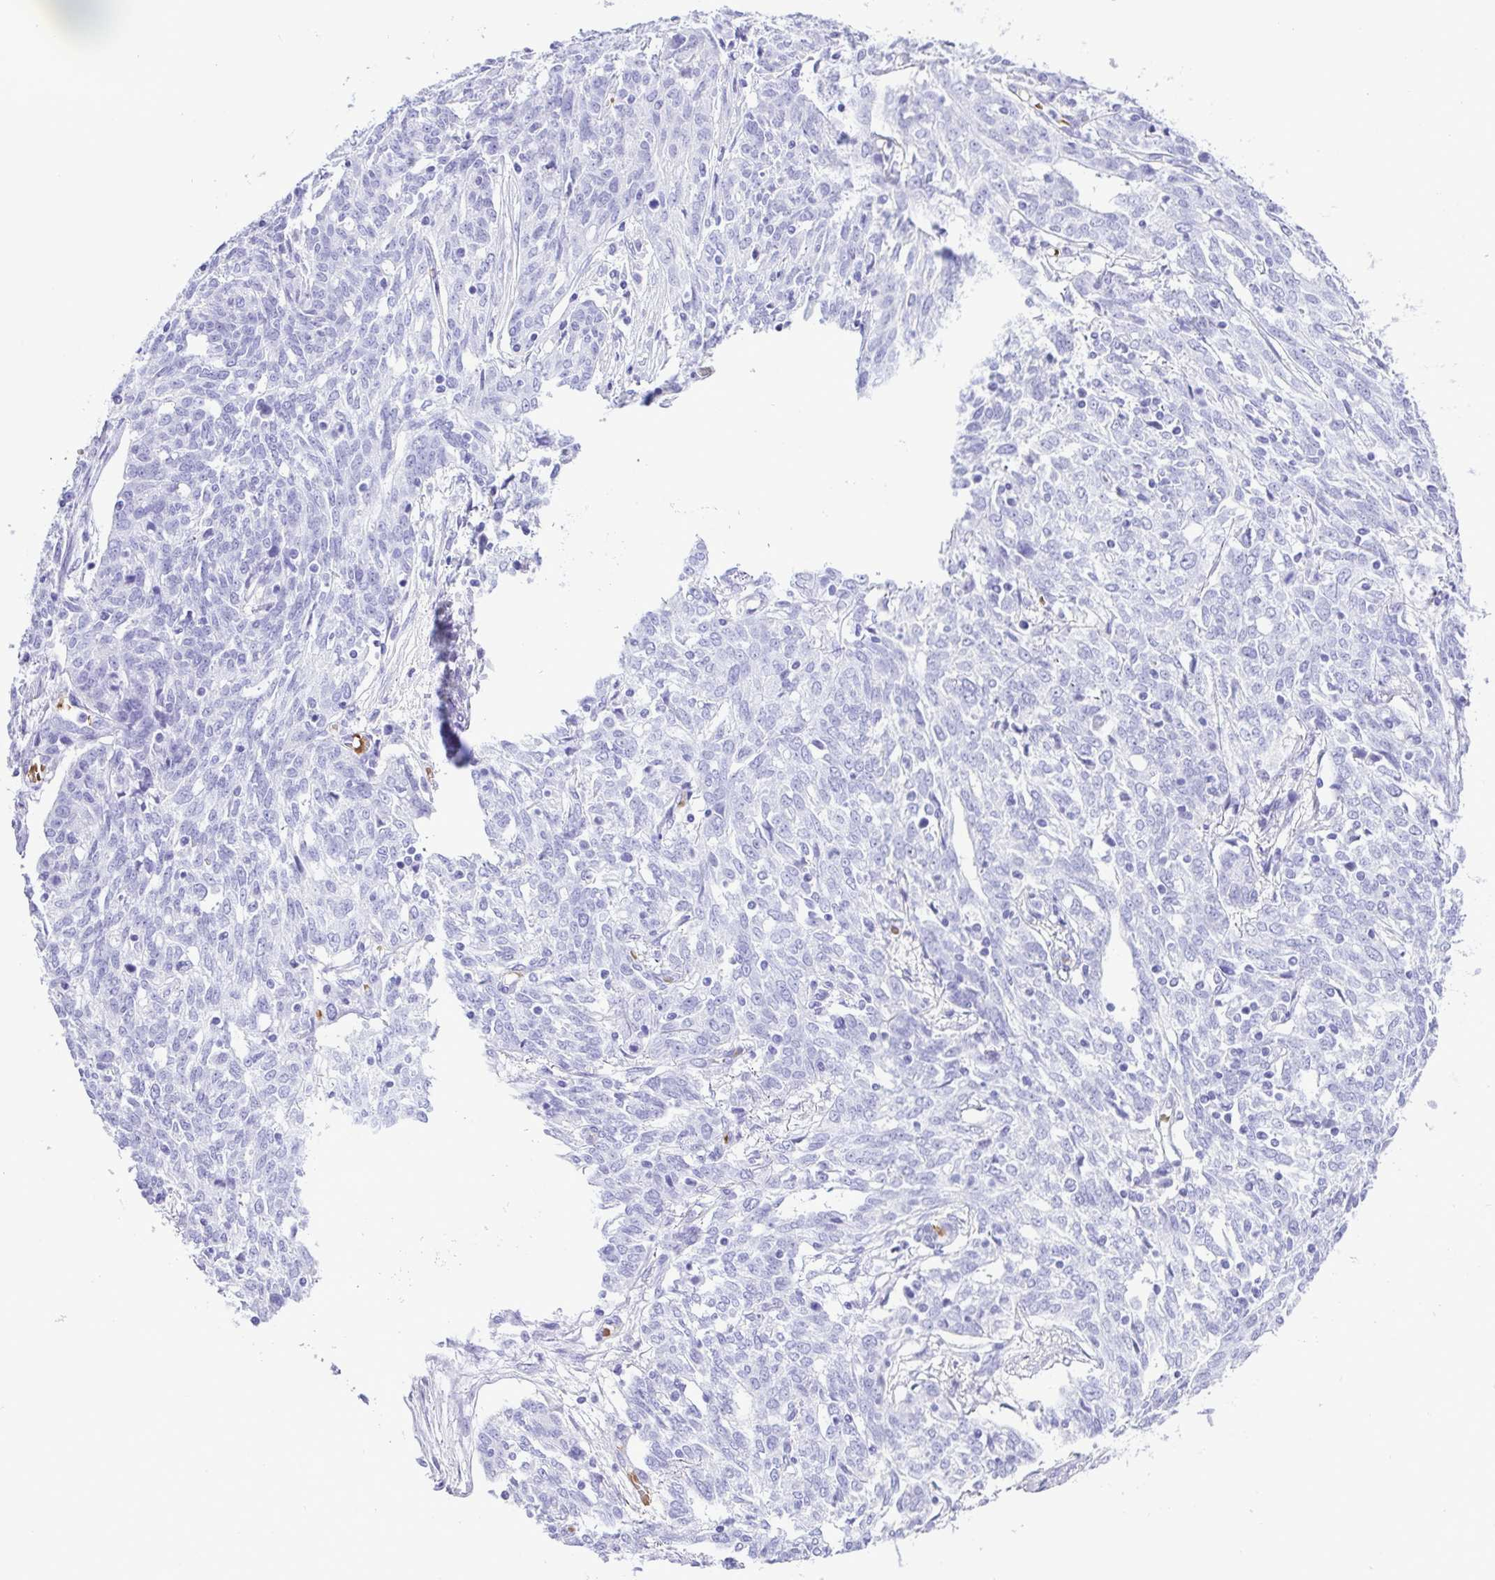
{"staining": {"intensity": "negative", "quantity": "none", "location": "none"}, "tissue": "ovarian cancer", "cell_type": "Tumor cells", "image_type": "cancer", "snomed": [{"axis": "morphology", "description": "Cystadenocarcinoma, serous, NOS"}, {"axis": "topography", "description": "Ovary"}], "caption": "A high-resolution image shows immunohistochemistry (IHC) staining of ovarian cancer, which exhibits no significant positivity in tumor cells. Brightfield microscopy of IHC stained with DAB (brown) and hematoxylin (blue), captured at high magnification.", "gene": "SYT1", "patient": {"sex": "female", "age": 67}}